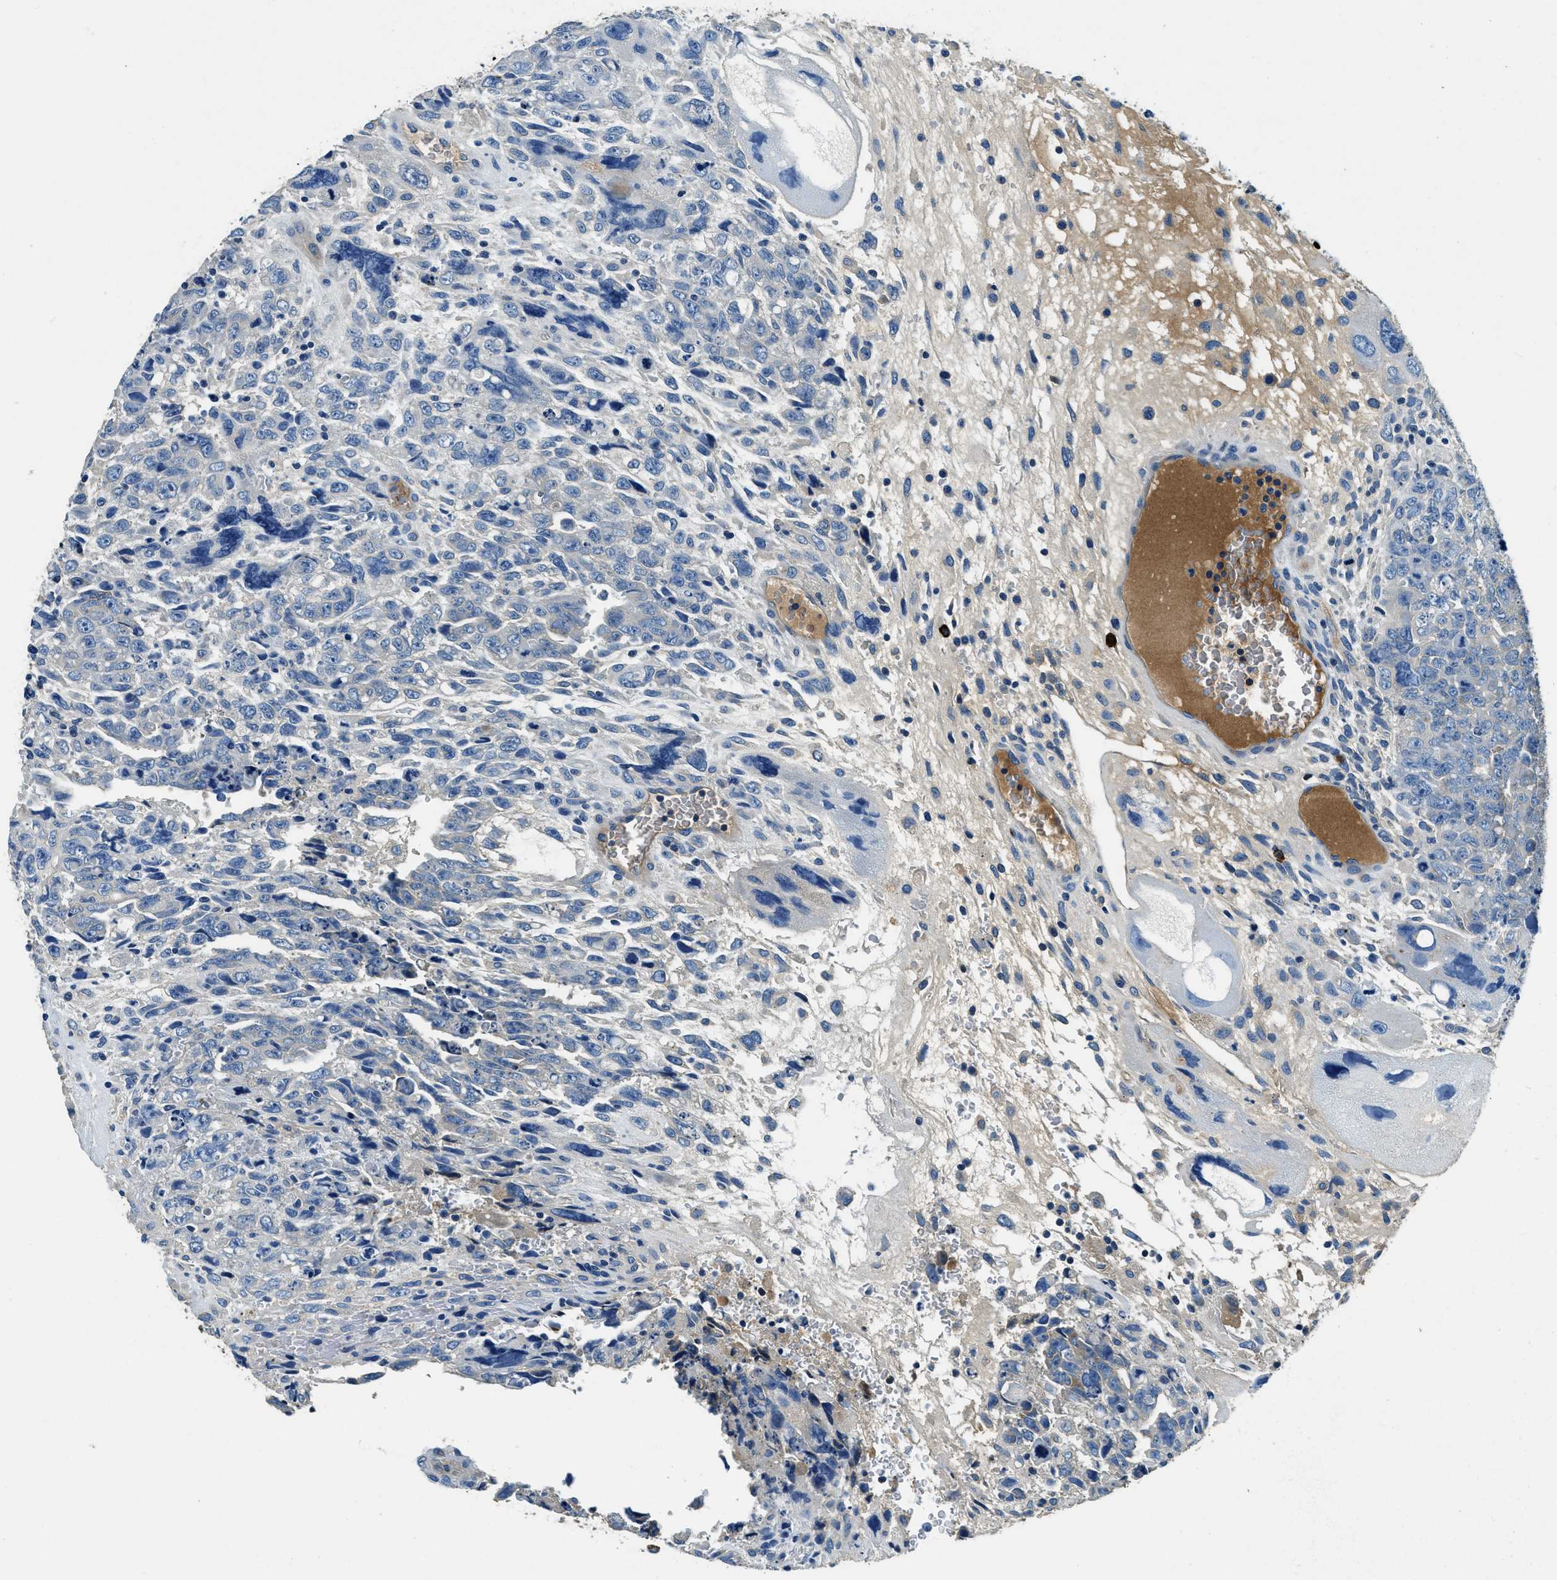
{"staining": {"intensity": "negative", "quantity": "none", "location": "none"}, "tissue": "testis cancer", "cell_type": "Tumor cells", "image_type": "cancer", "snomed": [{"axis": "morphology", "description": "Carcinoma, Embryonal, NOS"}, {"axis": "topography", "description": "Testis"}], "caption": "Immunohistochemistry (IHC) of testis embryonal carcinoma shows no expression in tumor cells.", "gene": "TMEM186", "patient": {"sex": "male", "age": 28}}